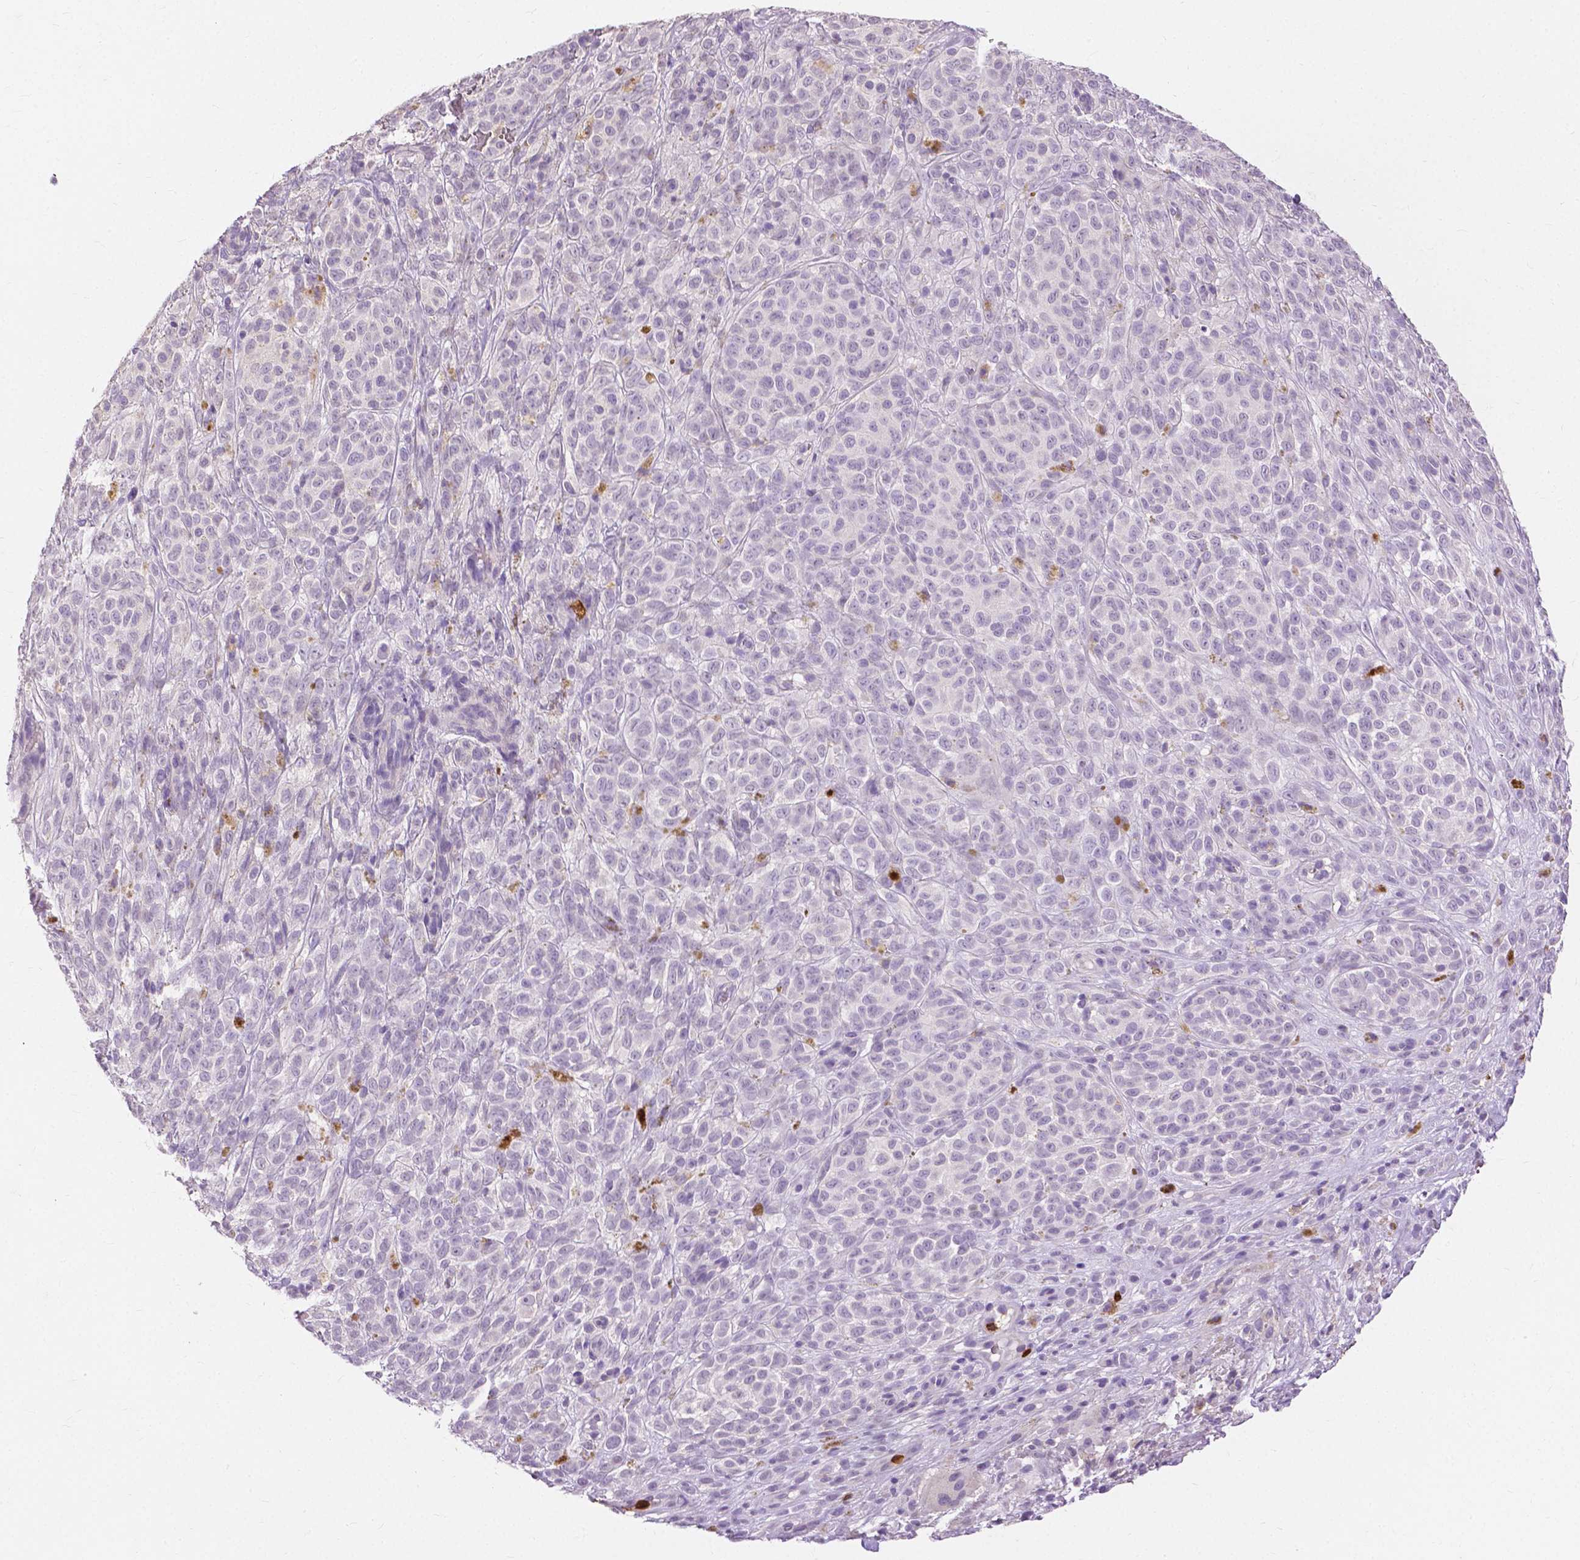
{"staining": {"intensity": "negative", "quantity": "none", "location": "none"}, "tissue": "melanoma", "cell_type": "Tumor cells", "image_type": "cancer", "snomed": [{"axis": "morphology", "description": "Malignant melanoma, NOS"}, {"axis": "topography", "description": "Skin"}], "caption": "Protein analysis of malignant melanoma reveals no significant expression in tumor cells.", "gene": "CXCR2", "patient": {"sex": "female", "age": 86}}